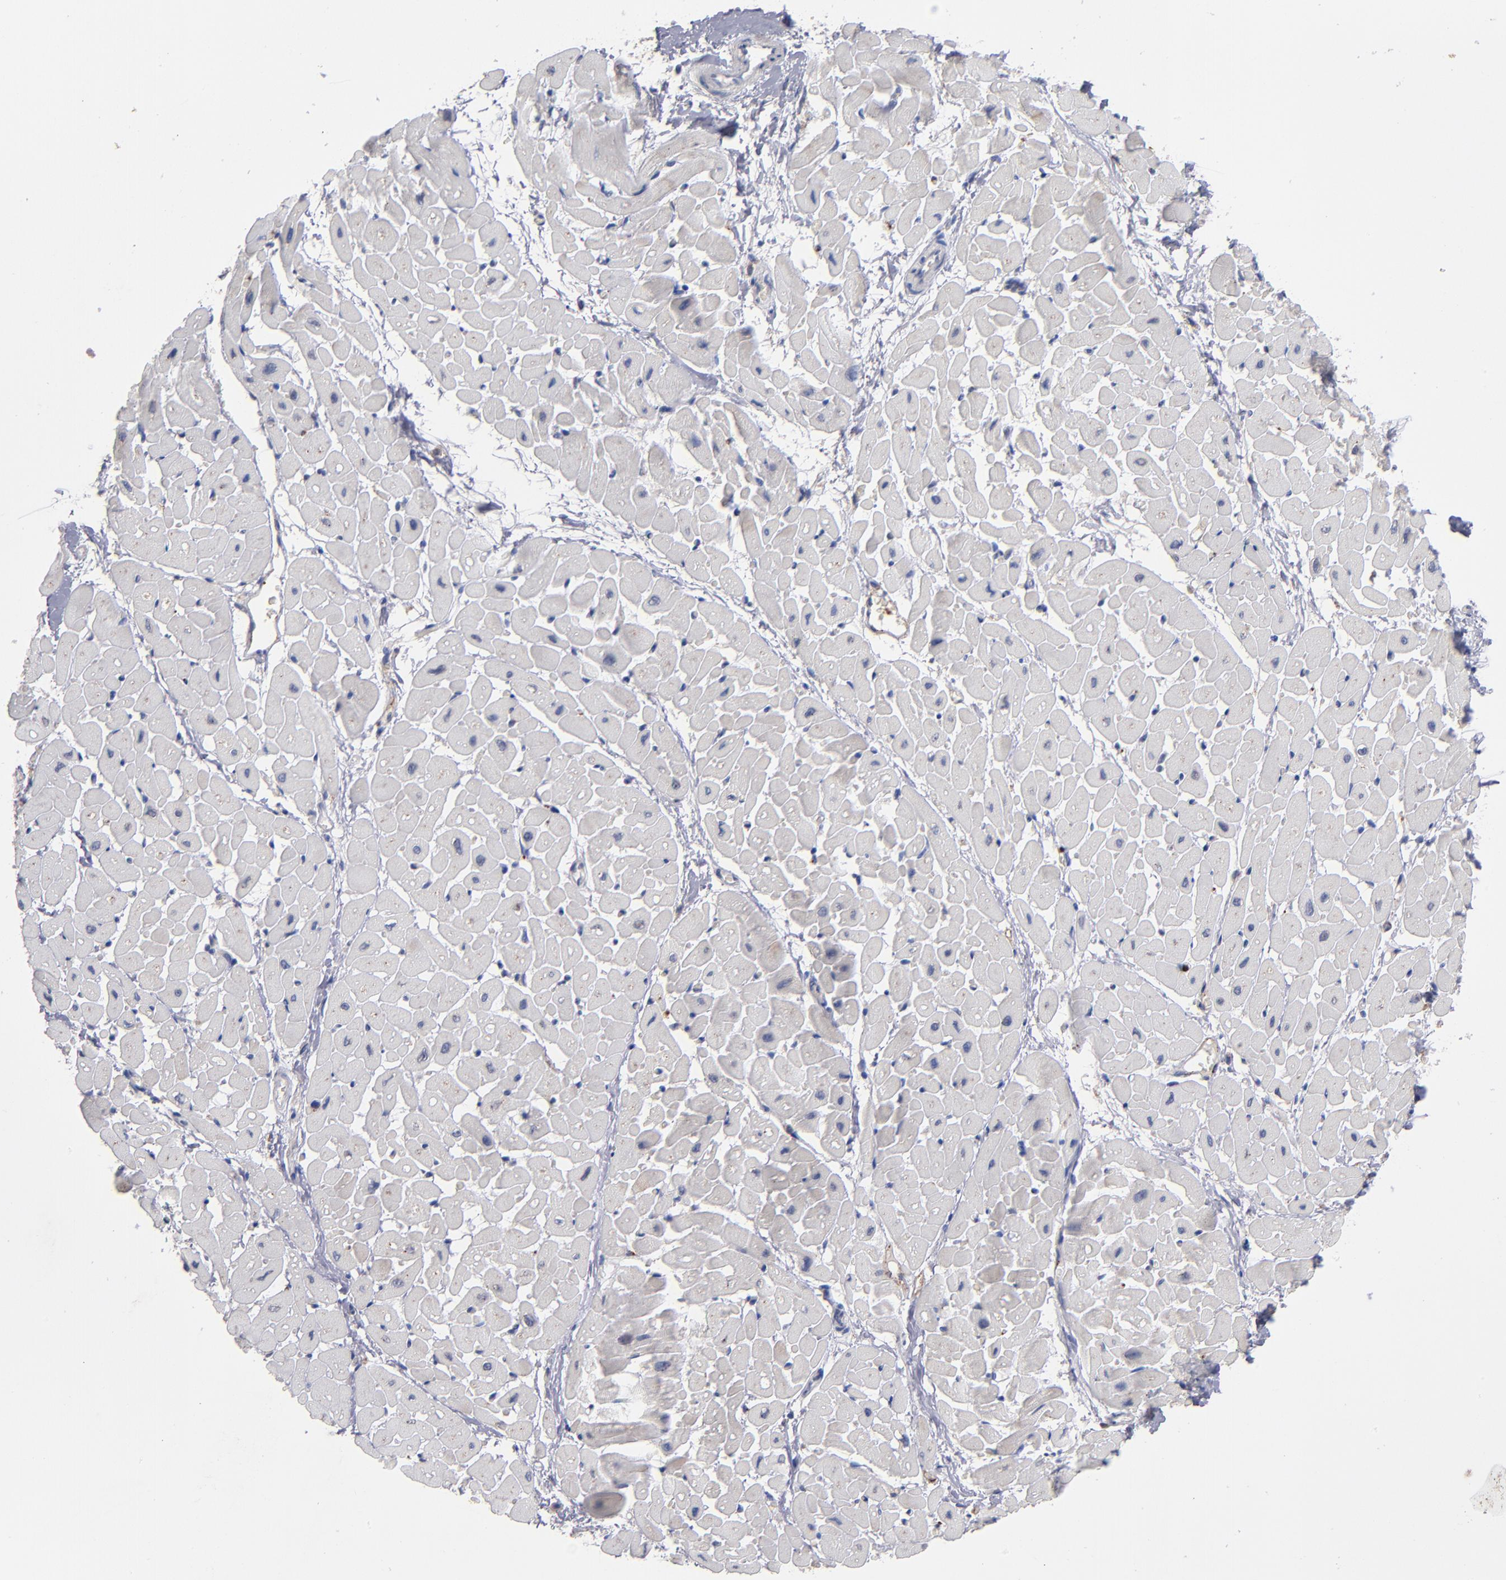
{"staining": {"intensity": "negative", "quantity": "none", "location": "none"}, "tissue": "heart muscle", "cell_type": "Cardiomyocytes", "image_type": "normal", "snomed": [{"axis": "morphology", "description": "Normal tissue, NOS"}, {"axis": "topography", "description": "Heart"}], "caption": "Immunohistochemistry (IHC) image of normal human heart muscle stained for a protein (brown), which shows no expression in cardiomyocytes.", "gene": "SELP", "patient": {"sex": "male", "age": 45}}